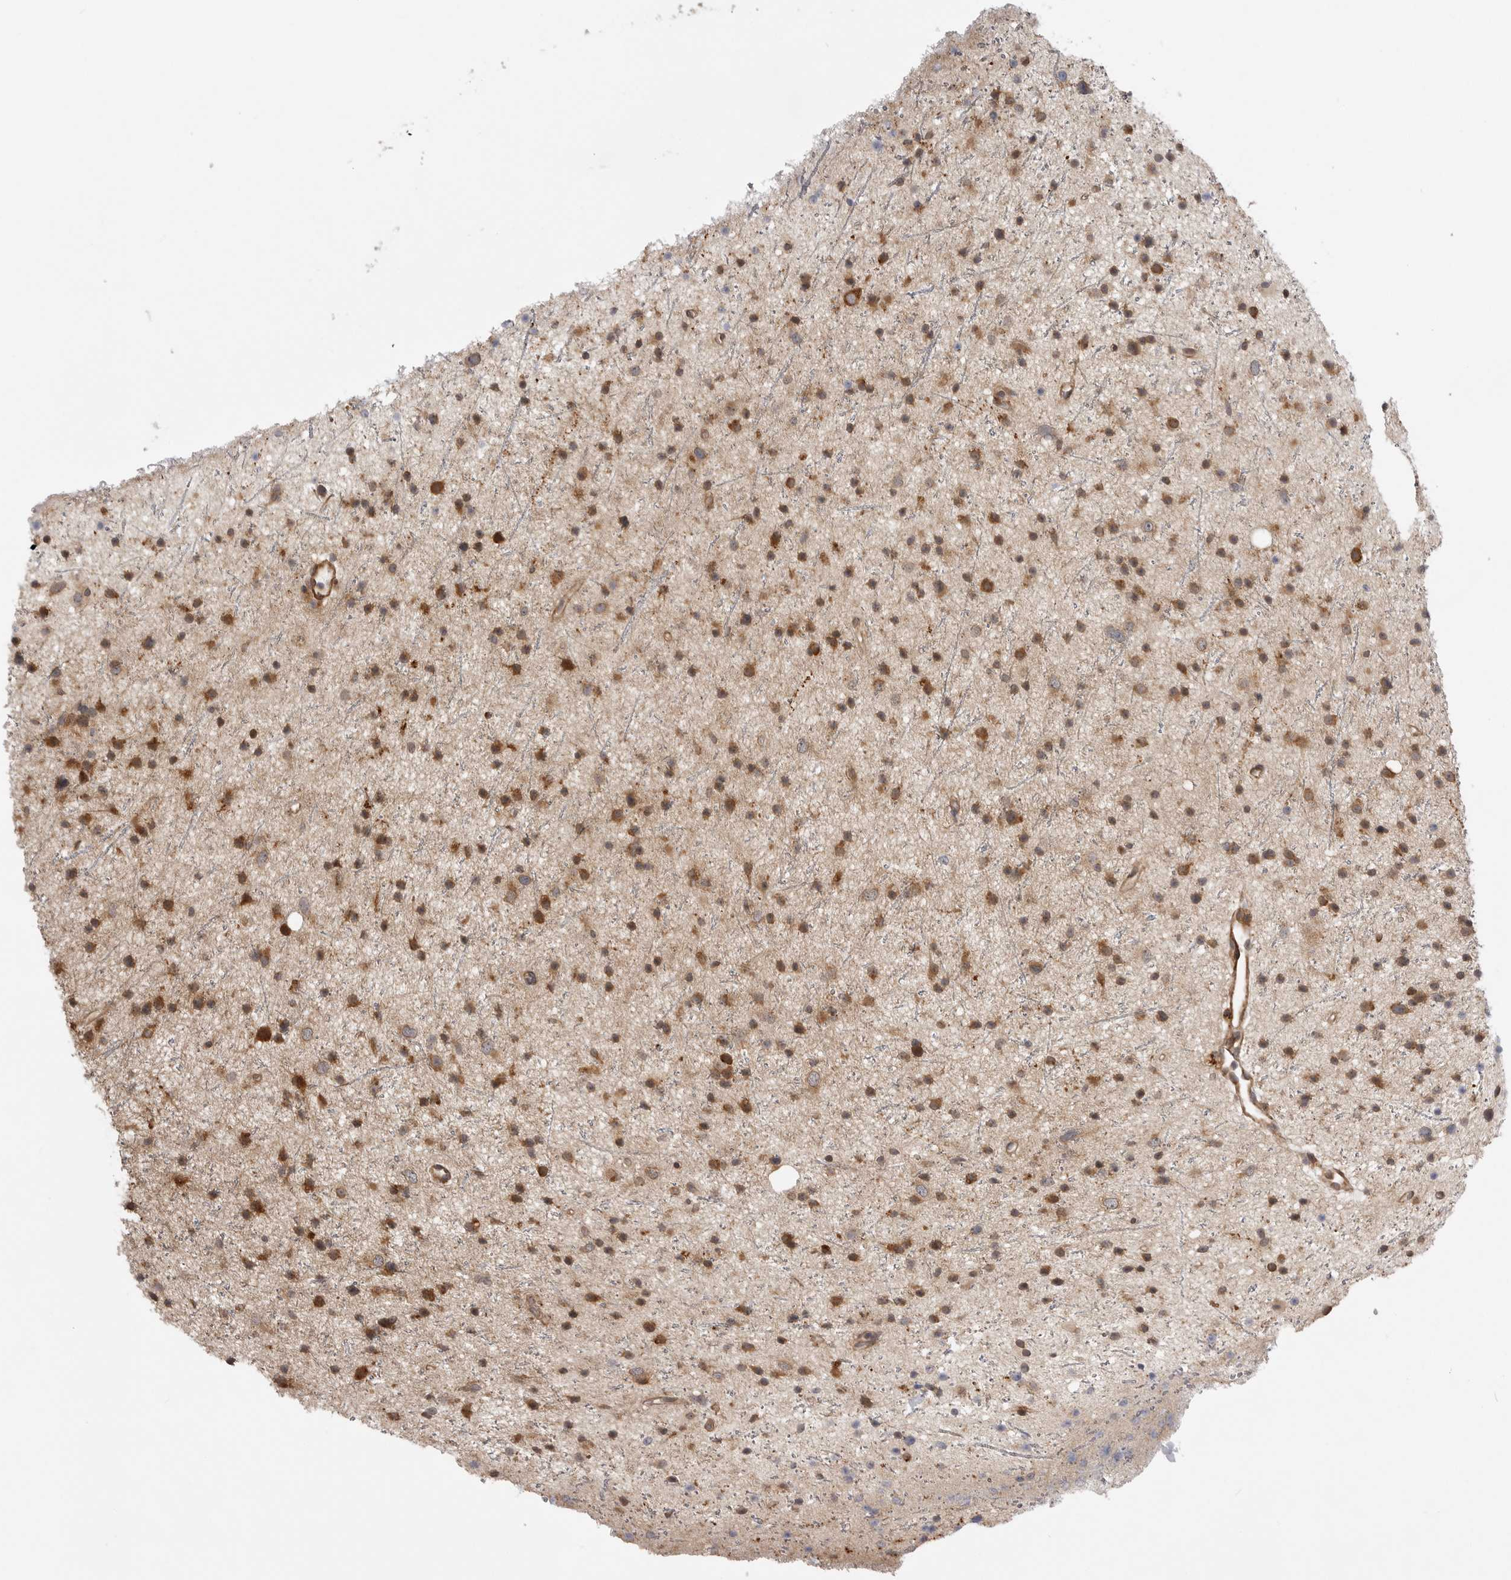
{"staining": {"intensity": "strong", "quantity": ">75%", "location": "cytoplasmic/membranous"}, "tissue": "glioma", "cell_type": "Tumor cells", "image_type": "cancer", "snomed": [{"axis": "morphology", "description": "Glioma, malignant, Low grade"}, {"axis": "topography", "description": "Cerebral cortex"}], "caption": "Approximately >75% of tumor cells in glioma reveal strong cytoplasmic/membranous protein staining as visualized by brown immunohistochemical staining.", "gene": "TRIM56", "patient": {"sex": "female", "age": 39}}